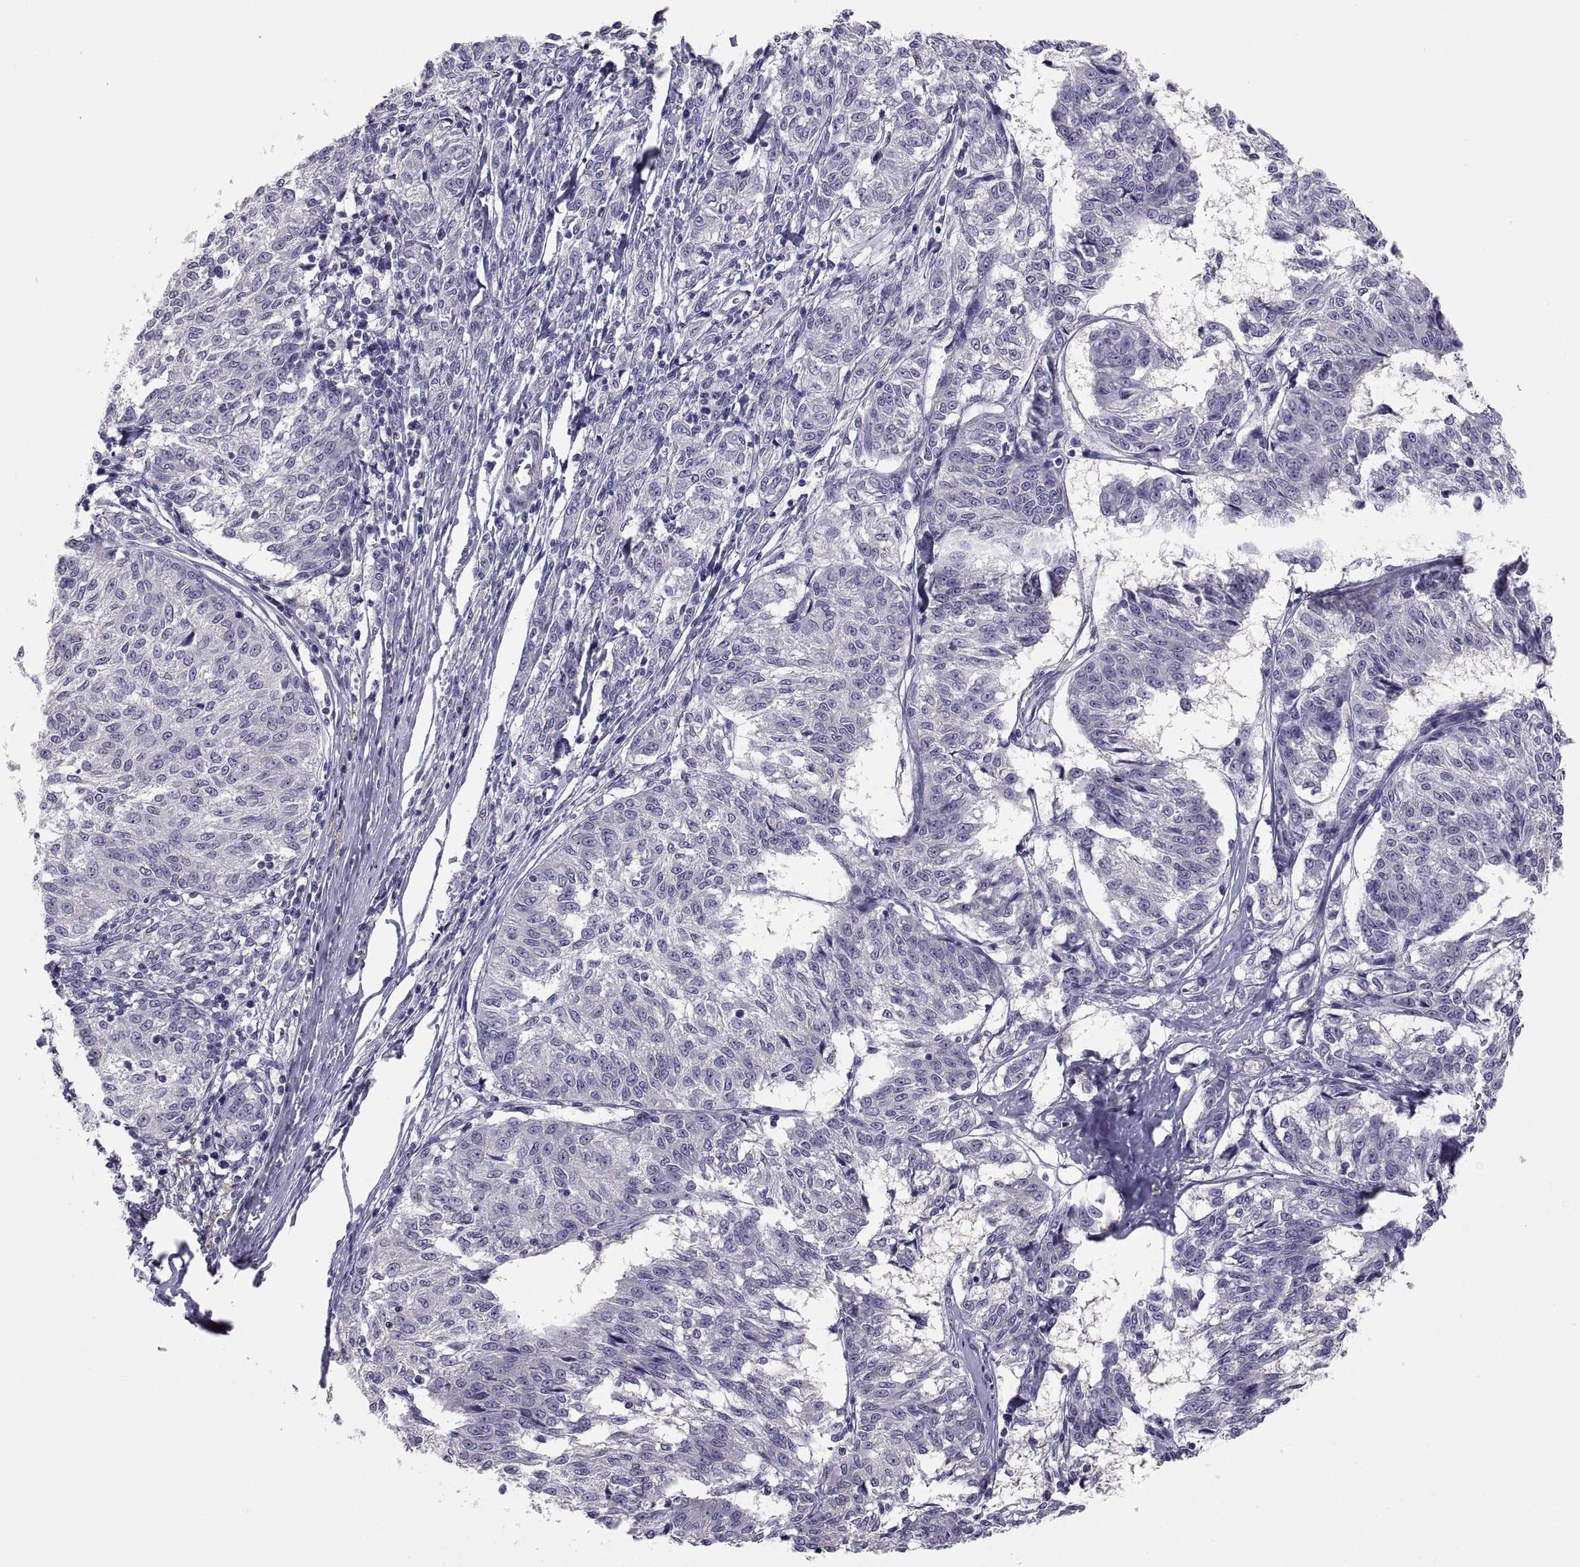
{"staining": {"intensity": "negative", "quantity": "none", "location": "none"}, "tissue": "melanoma", "cell_type": "Tumor cells", "image_type": "cancer", "snomed": [{"axis": "morphology", "description": "Malignant melanoma, NOS"}, {"axis": "topography", "description": "Skin"}], "caption": "There is no significant positivity in tumor cells of malignant melanoma.", "gene": "STRC", "patient": {"sex": "female", "age": 72}}